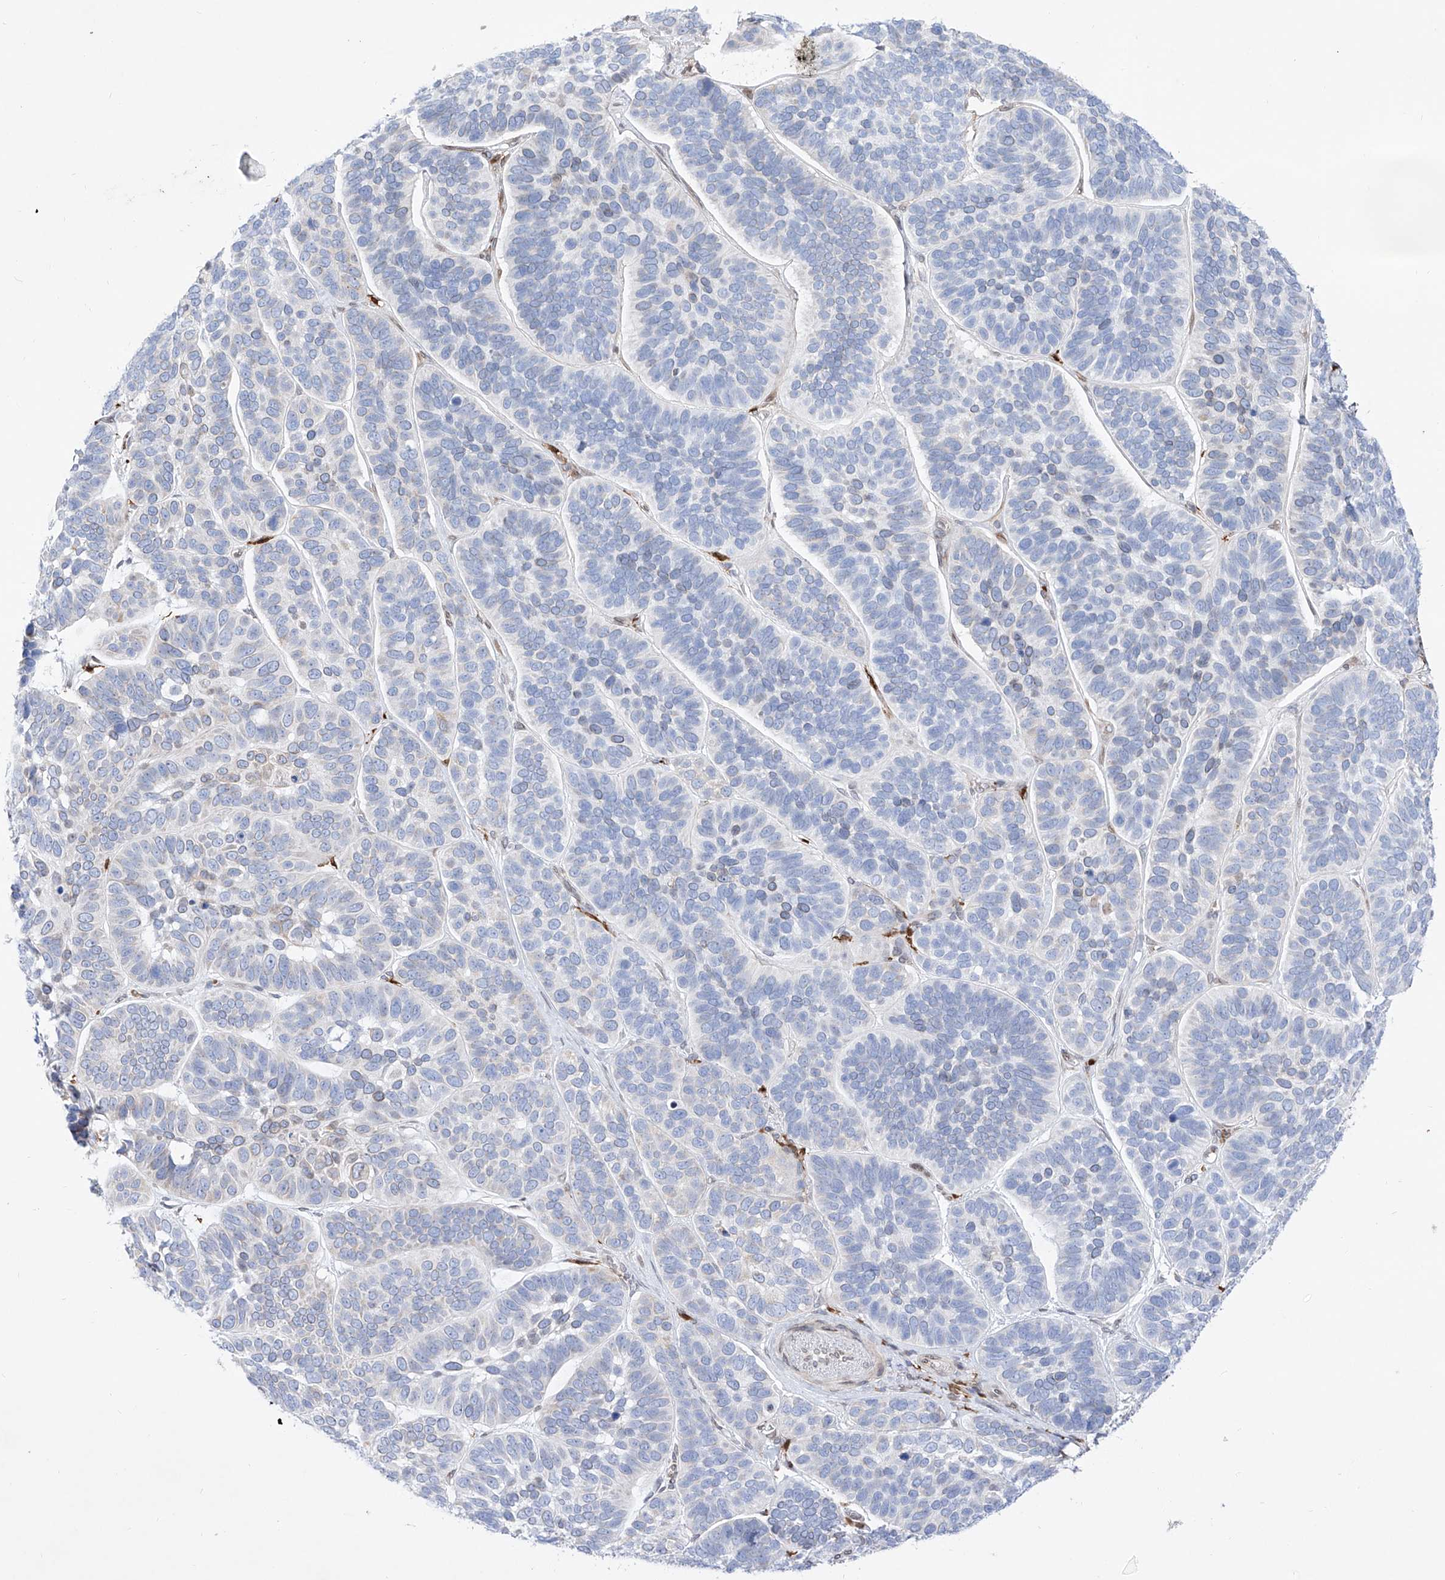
{"staining": {"intensity": "negative", "quantity": "none", "location": "none"}, "tissue": "skin cancer", "cell_type": "Tumor cells", "image_type": "cancer", "snomed": [{"axis": "morphology", "description": "Basal cell carcinoma"}, {"axis": "topography", "description": "Skin"}], "caption": "DAB (3,3'-diaminobenzidine) immunohistochemical staining of skin basal cell carcinoma exhibits no significant expression in tumor cells.", "gene": "LCLAT1", "patient": {"sex": "male", "age": 62}}